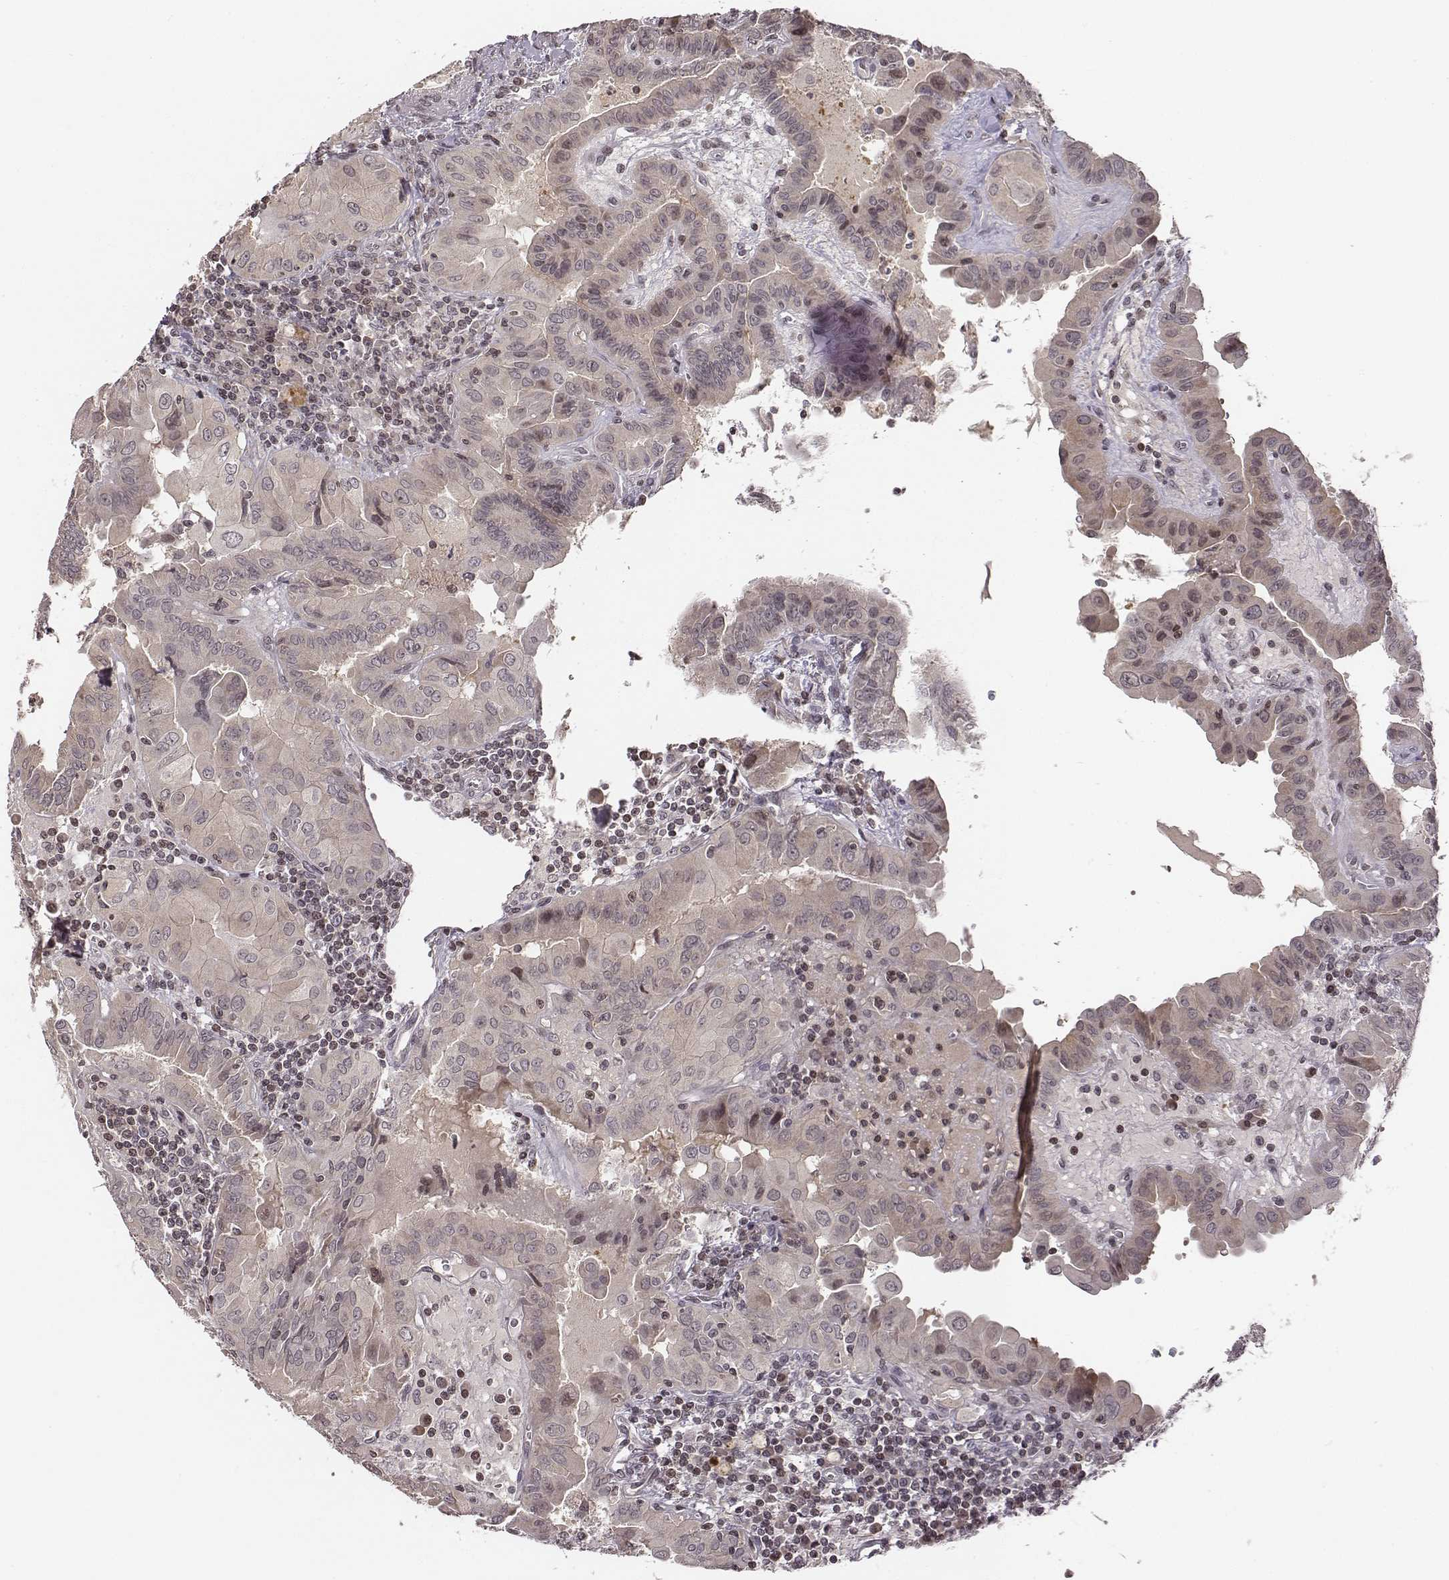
{"staining": {"intensity": "negative", "quantity": "none", "location": "none"}, "tissue": "thyroid cancer", "cell_type": "Tumor cells", "image_type": "cancer", "snomed": [{"axis": "morphology", "description": "Papillary adenocarcinoma, NOS"}, {"axis": "topography", "description": "Thyroid gland"}], "caption": "Thyroid papillary adenocarcinoma stained for a protein using immunohistochemistry displays no positivity tumor cells.", "gene": "GRM4", "patient": {"sex": "female", "age": 37}}